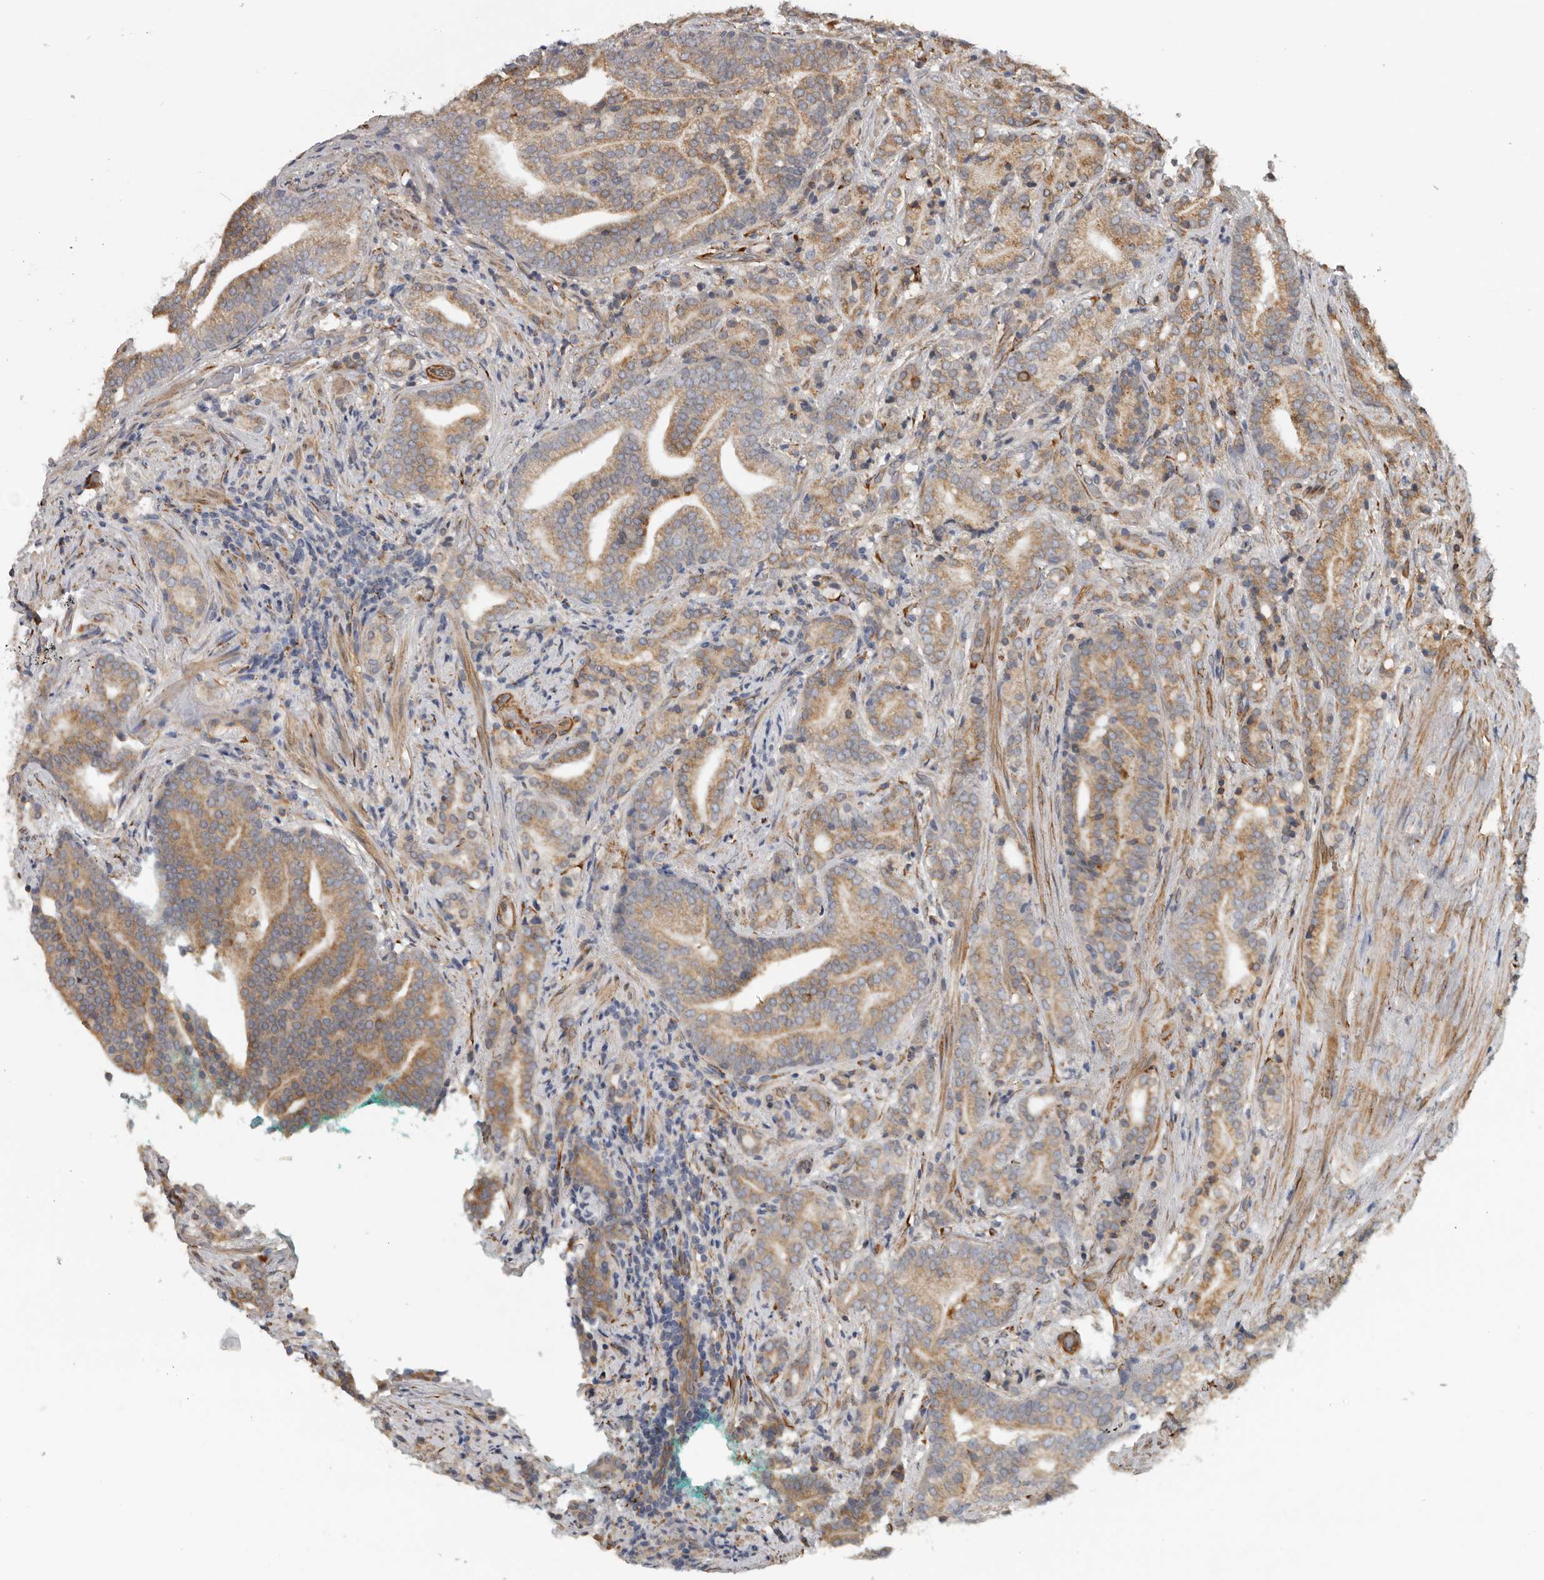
{"staining": {"intensity": "moderate", "quantity": ">75%", "location": "cytoplasmic/membranous"}, "tissue": "prostate cancer", "cell_type": "Tumor cells", "image_type": "cancer", "snomed": [{"axis": "morphology", "description": "Adenocarcinoma, High grade"}, {"axis": "topography", "description": "Prostate"}], "caption": "A brown stain shows moderate cytoplasmic/membranous positivity of a protein in prostate adenocarcinoma (high-grade) tumor cells.", "gene": "CEP350", "patient": {"sex": "male", "age": 57}}